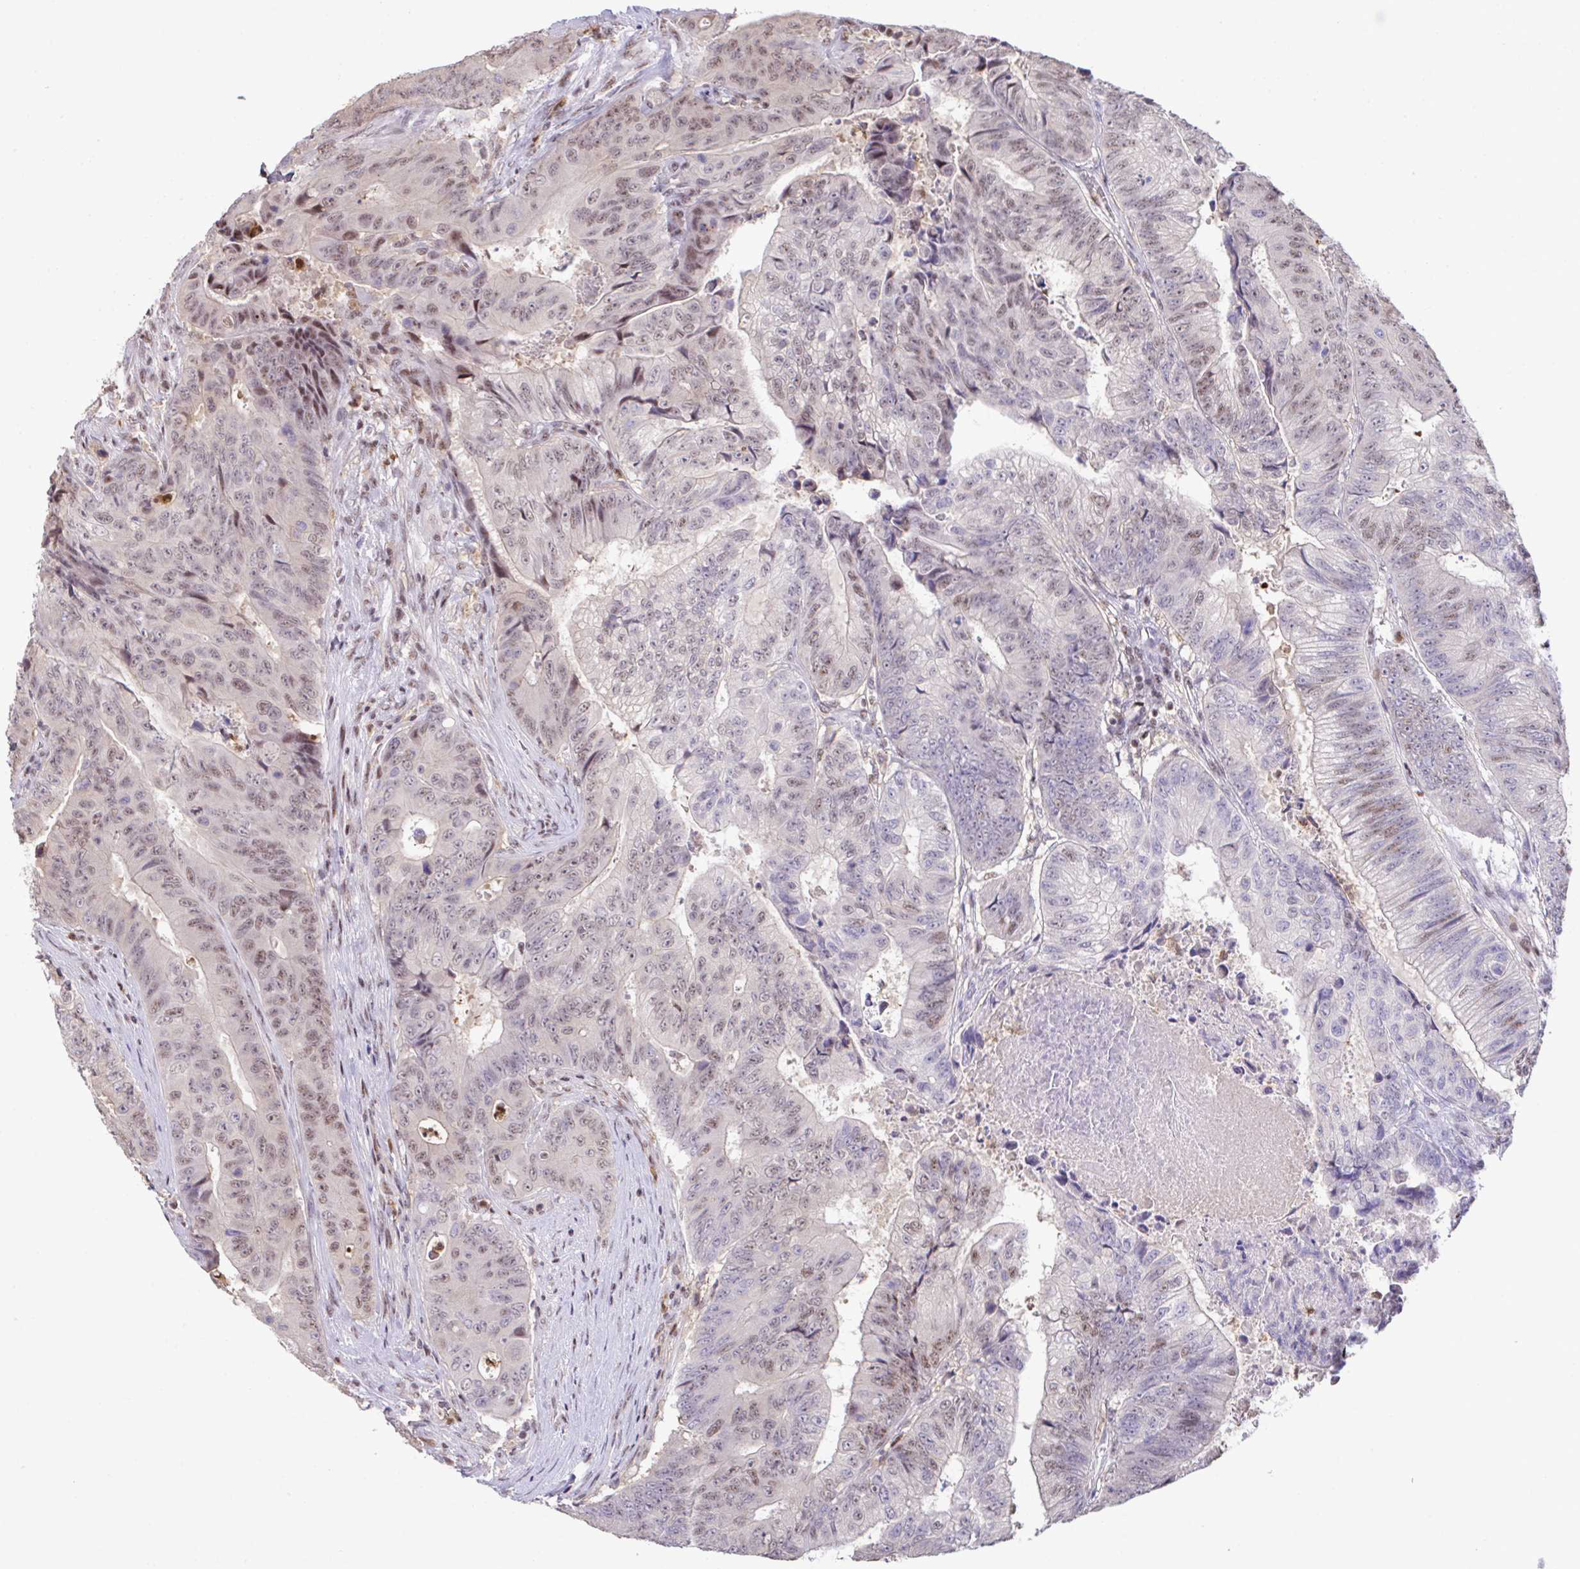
{"staining": {"intensity": "weak", "quantity": "25%-75%", "location": "nuclear"}, "tissue": "colorectal cancer", "cell_type": "Tumor cells", "image_type": "cancer", "snomed": [{"axis": "morphology", "description": "Adenocarcinoma, NOS"}, {"axis": "topography", "description": "Colon"}], "caption": "Immunohistochemical staining of colorectal adenocarcinoma shows low levels of weak nuclear protein positivity in about 25%-75% of tumor cells.", "gene": "OR6K3", "patient": {"sex": "female", "age": 48}}